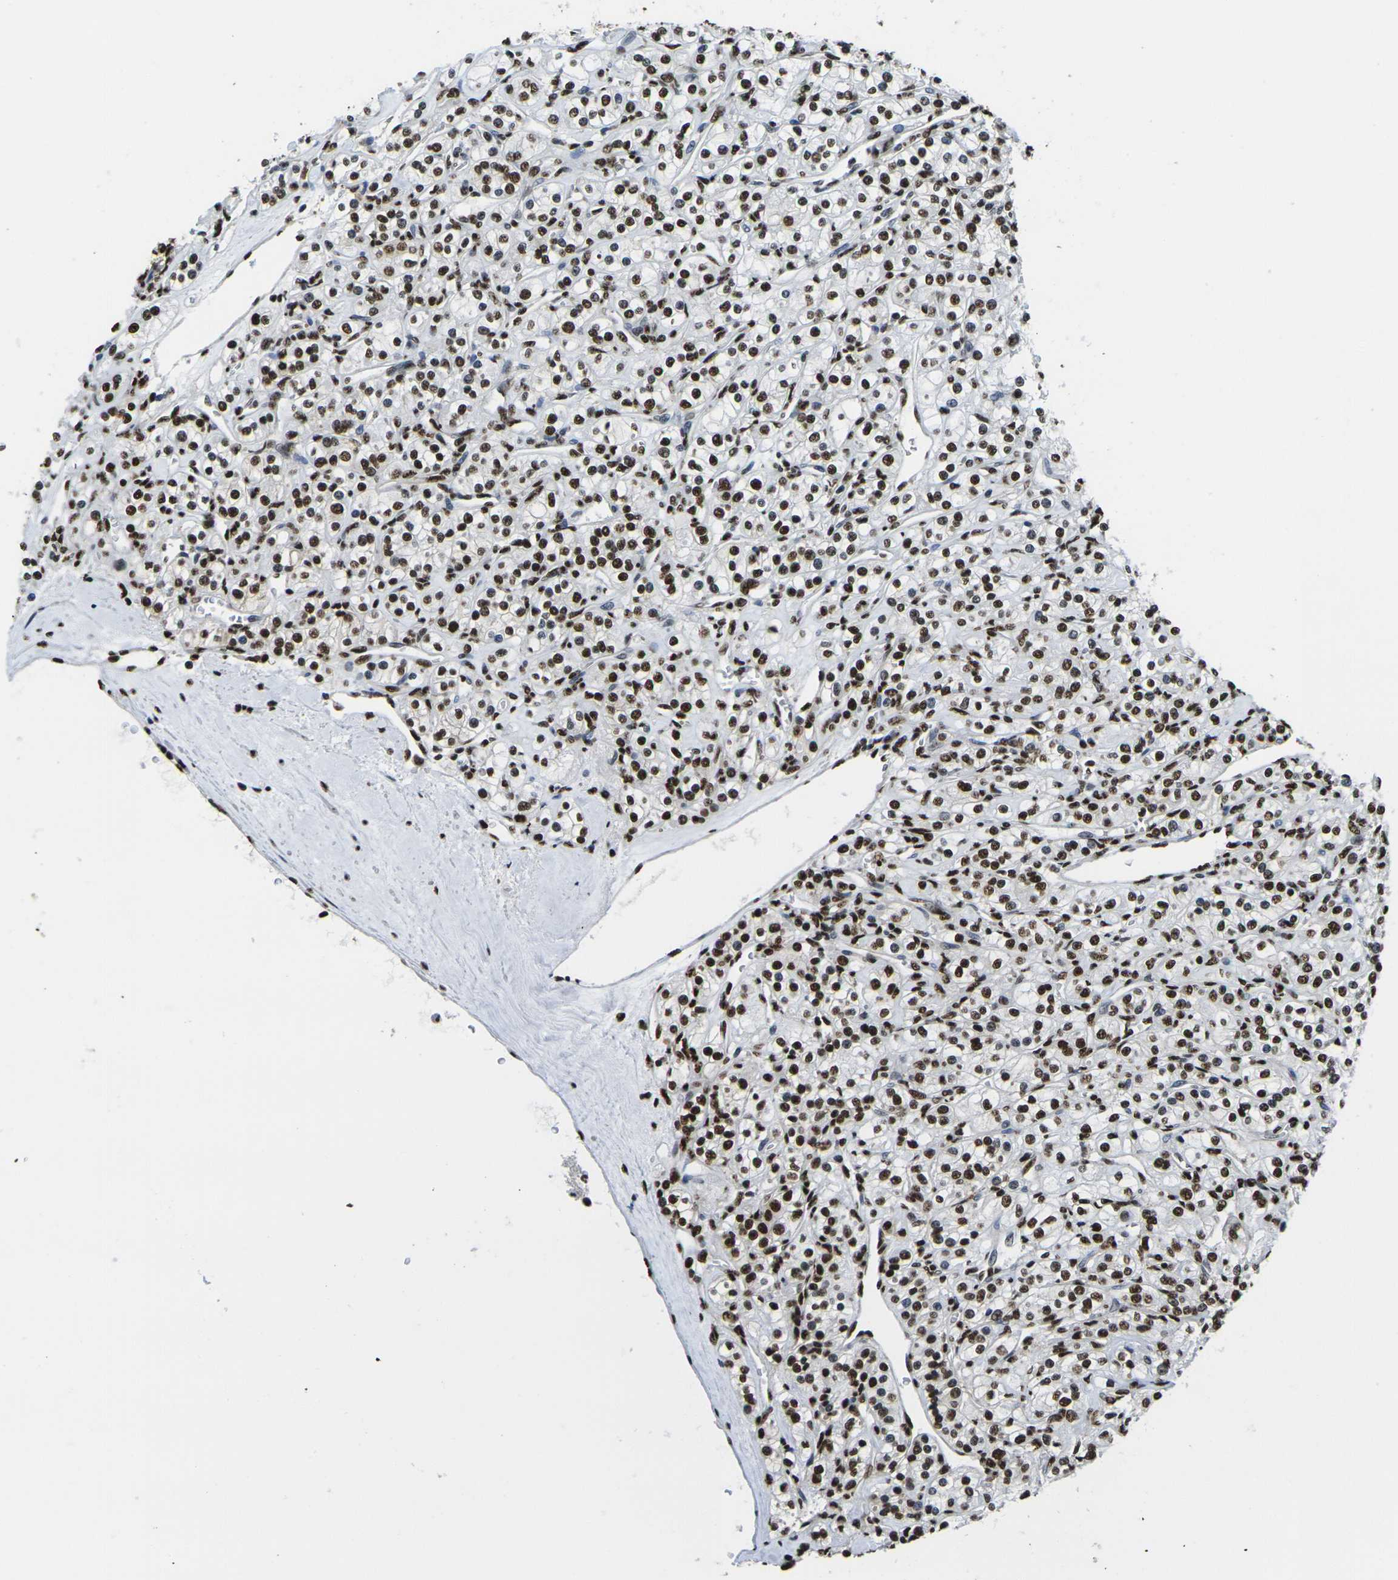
{"staining": {"intensity": "strong", "quantity": ">75%", "location": "nuclear"}, "tissue": "renal cancer", "cell_type": "Tumor cells", "image_type": "cancer", "snomed": [{"axis": "morphology", "description": "Adenocarcinoma, NOS"}, {"axis": "topography", "description": "Kidney"}], "caption": "Immunohistochemical staining of renal cancer (adenocarcinoma) demonstrates high levels of strong nuclear protein positivity in approximately >75% of tumor cells. (brown staining indicates protein expression, while blue staining denotes nuclei).", "gene": "SMARCC1", "patient": {"sex": "male", "age": 77}}